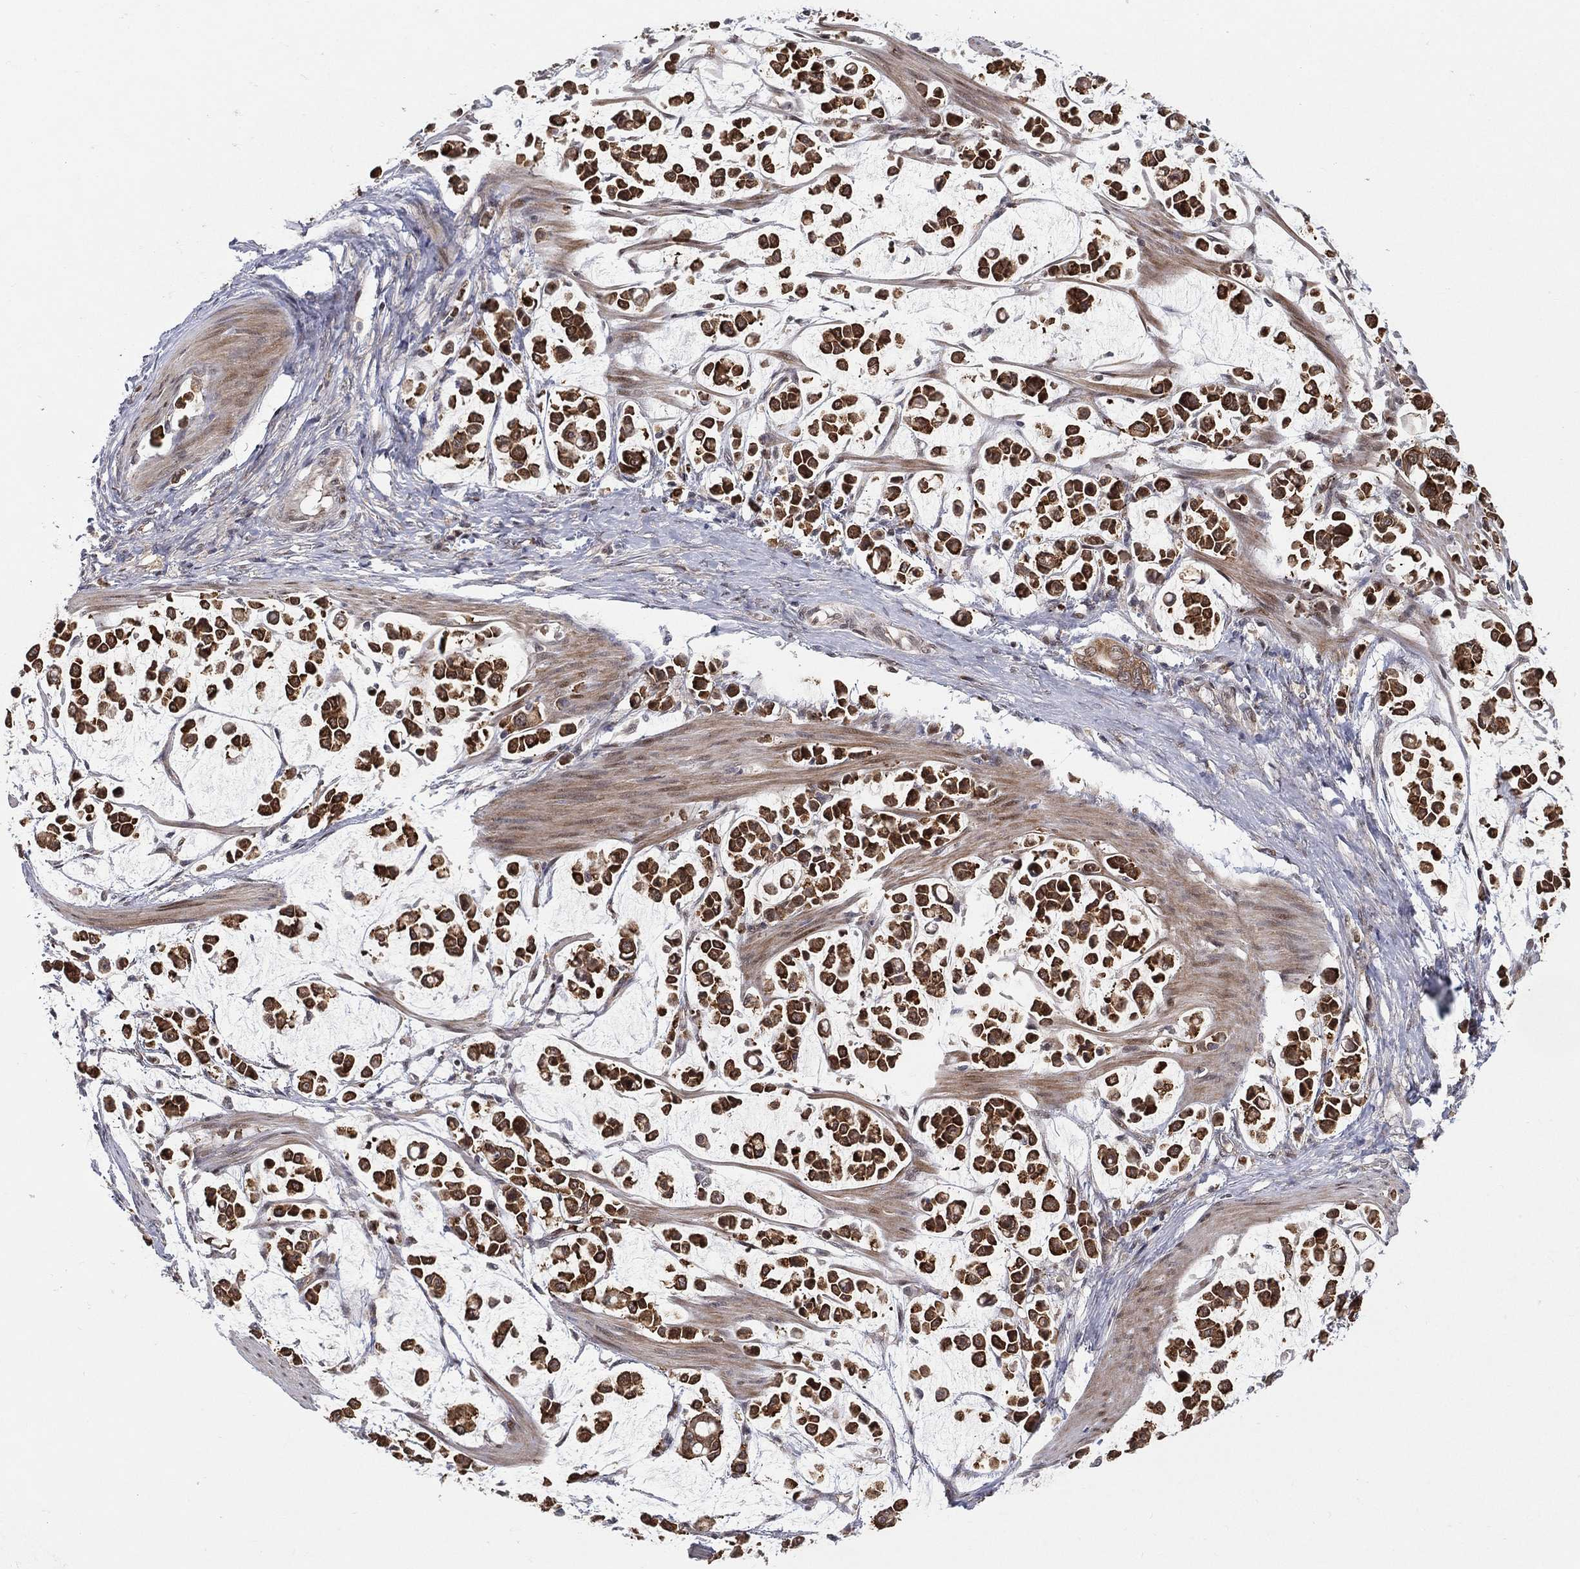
{"staining": {"intensity": "strong", "quantity": ">75%", "location": "cytoplasmic/membranous"}, "tissue": "stomach cancer", "cell_type": "Tumor cells", "image_type": "cancer", "snomed": [{"axis": "morphology", "description": "Adenocarcinoma, NOS"}, {"axis": "topography", "description": "Stomach"}], "caption": "Stomach cancer (adenocarcinoma) stained for a protein (brown) exhibits strong cytoplasmic/membranous positive positivity in about >75% of tumor cells.", "gene": "TMTC4", "patient": {"sex": "male", "age": 82}}